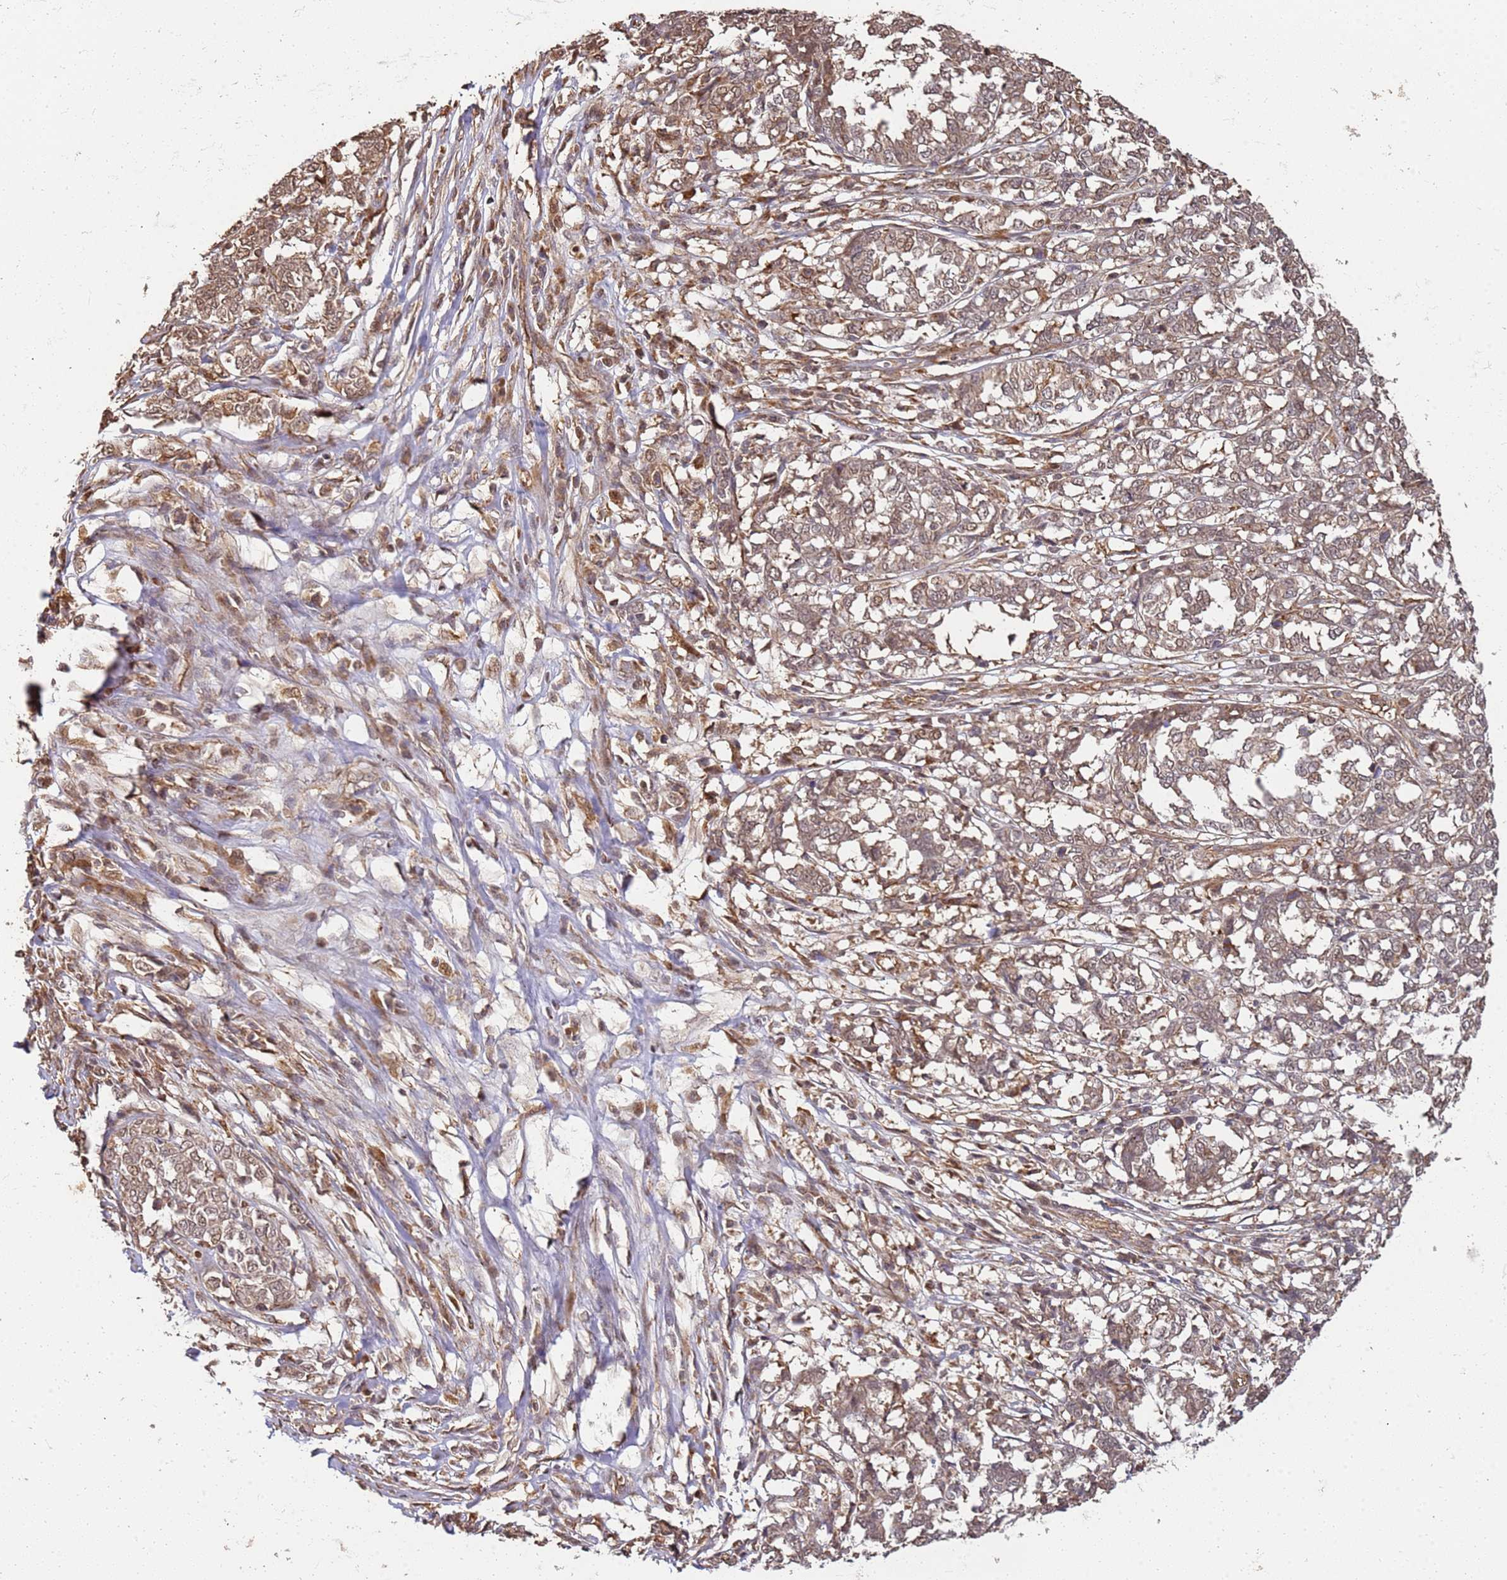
{"staining": {"intensity": "moderate", "quantity": ">75%", "location": "cytoplasmic/membranous,nuclear"}, "tissue": "melanoma", "cell_type": "Tumor cells", "image_type": "cancer", "snomed": [{"axis": "morphology", "description": "Malignant melanoma, NOS"}, {"axis": "topography", "description": "Skin"}], "caption": "IHC (DAB (3,3'-diaminobenzidine)) staining of human malignant melanoma displays moderate cytoplasmic/membranous and nuclear protein positivity in approximately >75% of tumor cells. The protein of interest is stained brown, and the nuclei are stained in blue (DAB IHC with brightfield microscopy, high magnification).", "gene": "ST18", "patient": {"sex": "female", "age": 72}}